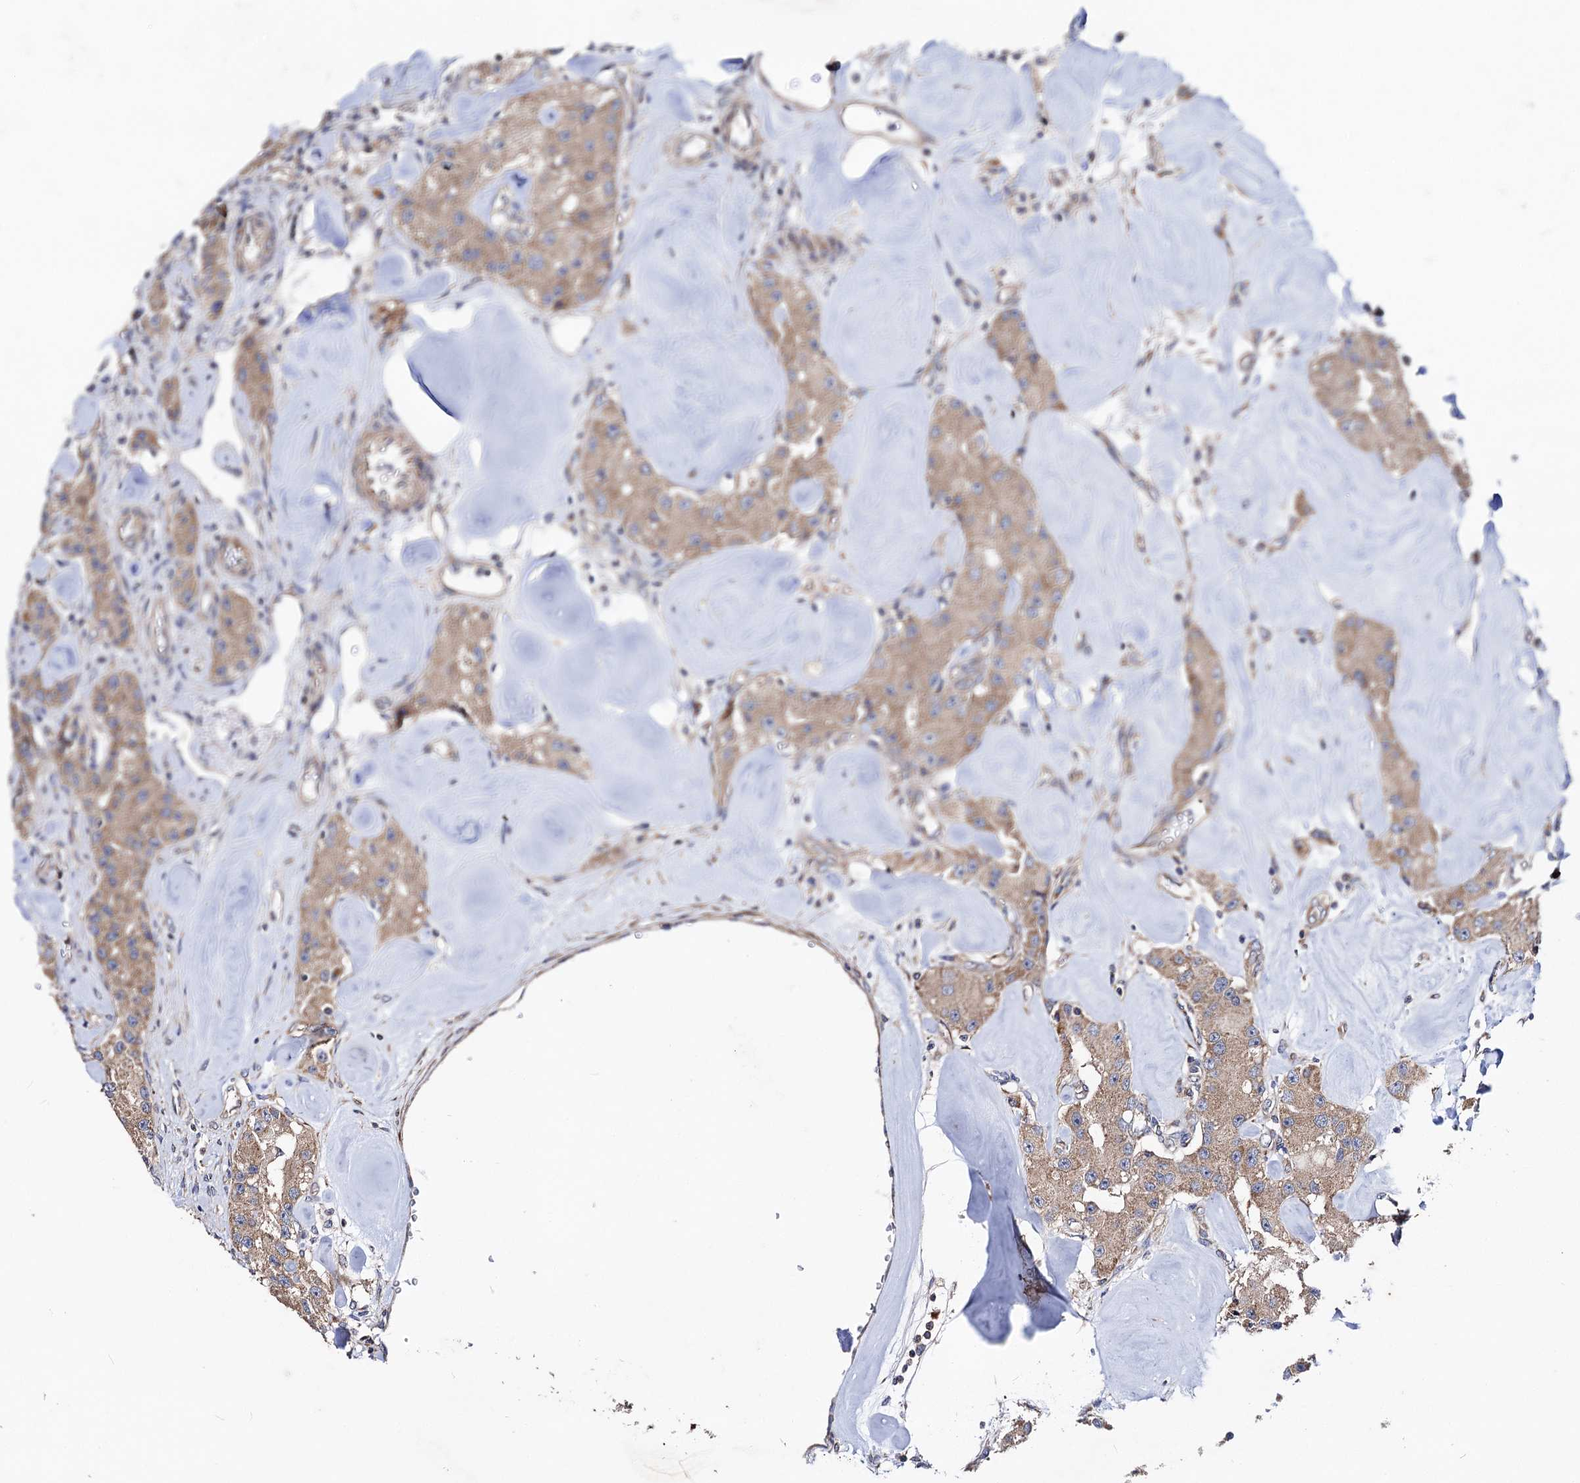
{"staining": {"intensity": "moderate", "quantity": ">75%", "location": "cytoplasmic/membranous"}, "tissue": "carcinoid", "cell_type": "Tumor cells", "image_type": "cancer", "snomed": [{"axis": "morphology", "description": "Carcinoid, malignant, NOS"}, {"axis": "topography", "description": "Pancreas"}], "caption": "Immunohistochemical staining of carcinoid exhibits medium levels of moderate cytoplasmic/membranous protein staining in about >75% of tumor cells. The staining was performed using DAB, with brown indicating positive protein expression. Nuclei are stained blue with hematoxylin.", "gene": "DYDC1", "patient": {"sex": "male", "age": 41}}